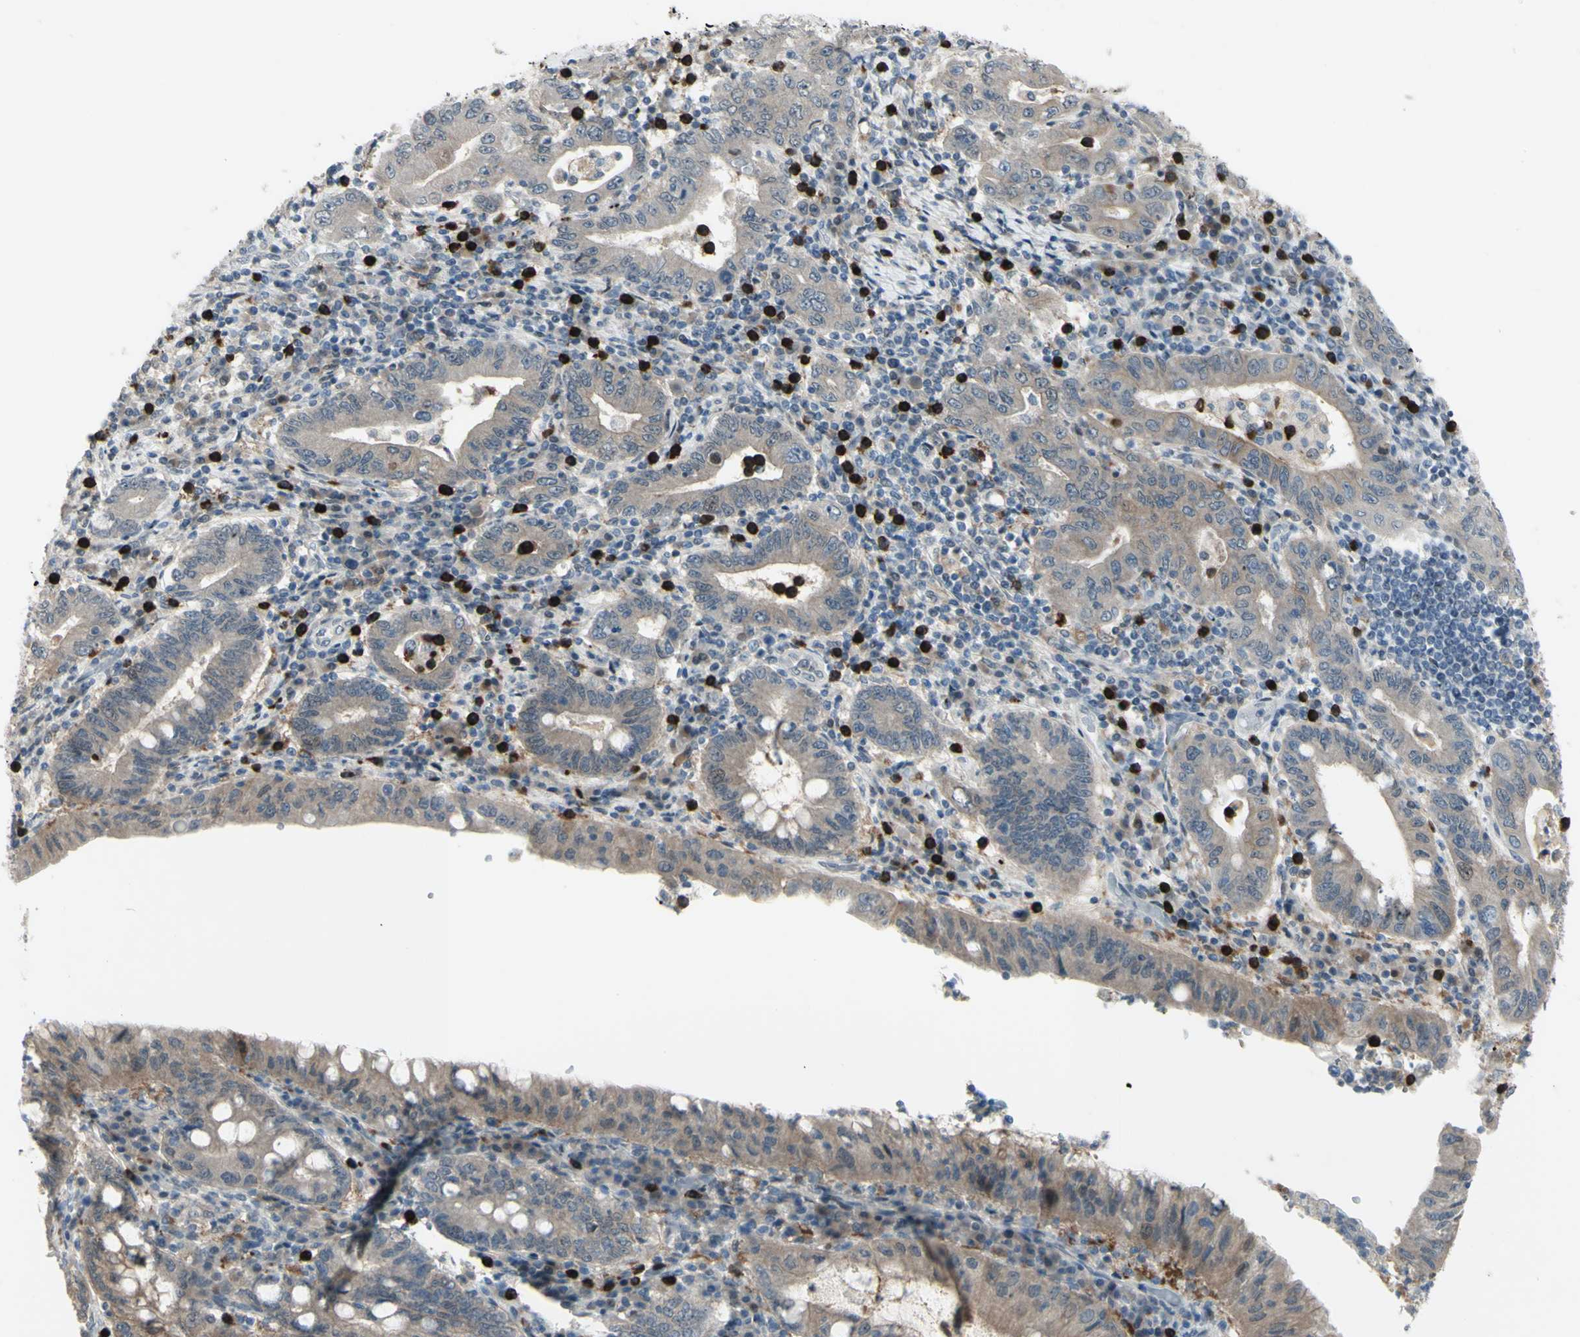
{"staining": {"intensity": "weak", "quantity": "25%-75%", "location": "cytoplasmic/membranous"}, "tissue": "stomach cancer", "cell_type": "Tumor cells", "image_type": "cancer", "snomed": [{"axis": "morphology", "description": "Normal tissue, NOS"}, {"axis": "morphology", "description": "Adenocarcinoma, NOS"}, {"axis": "topography", "description": "Esophagus"}, {"axis": "topography", "description": "Stomach, upper"}, {"axis": "topography", "description": "Peripheral nerve tissue"}], "caption": "Brown immunohistochemical staining in human stomach adenocarcinoma reveals weak cytoplasmic/membranous positivity in approximately 25%-75% of tumor cells.", "gene": "ETNK1", "patient": {"sex": "male", "age": 62}}